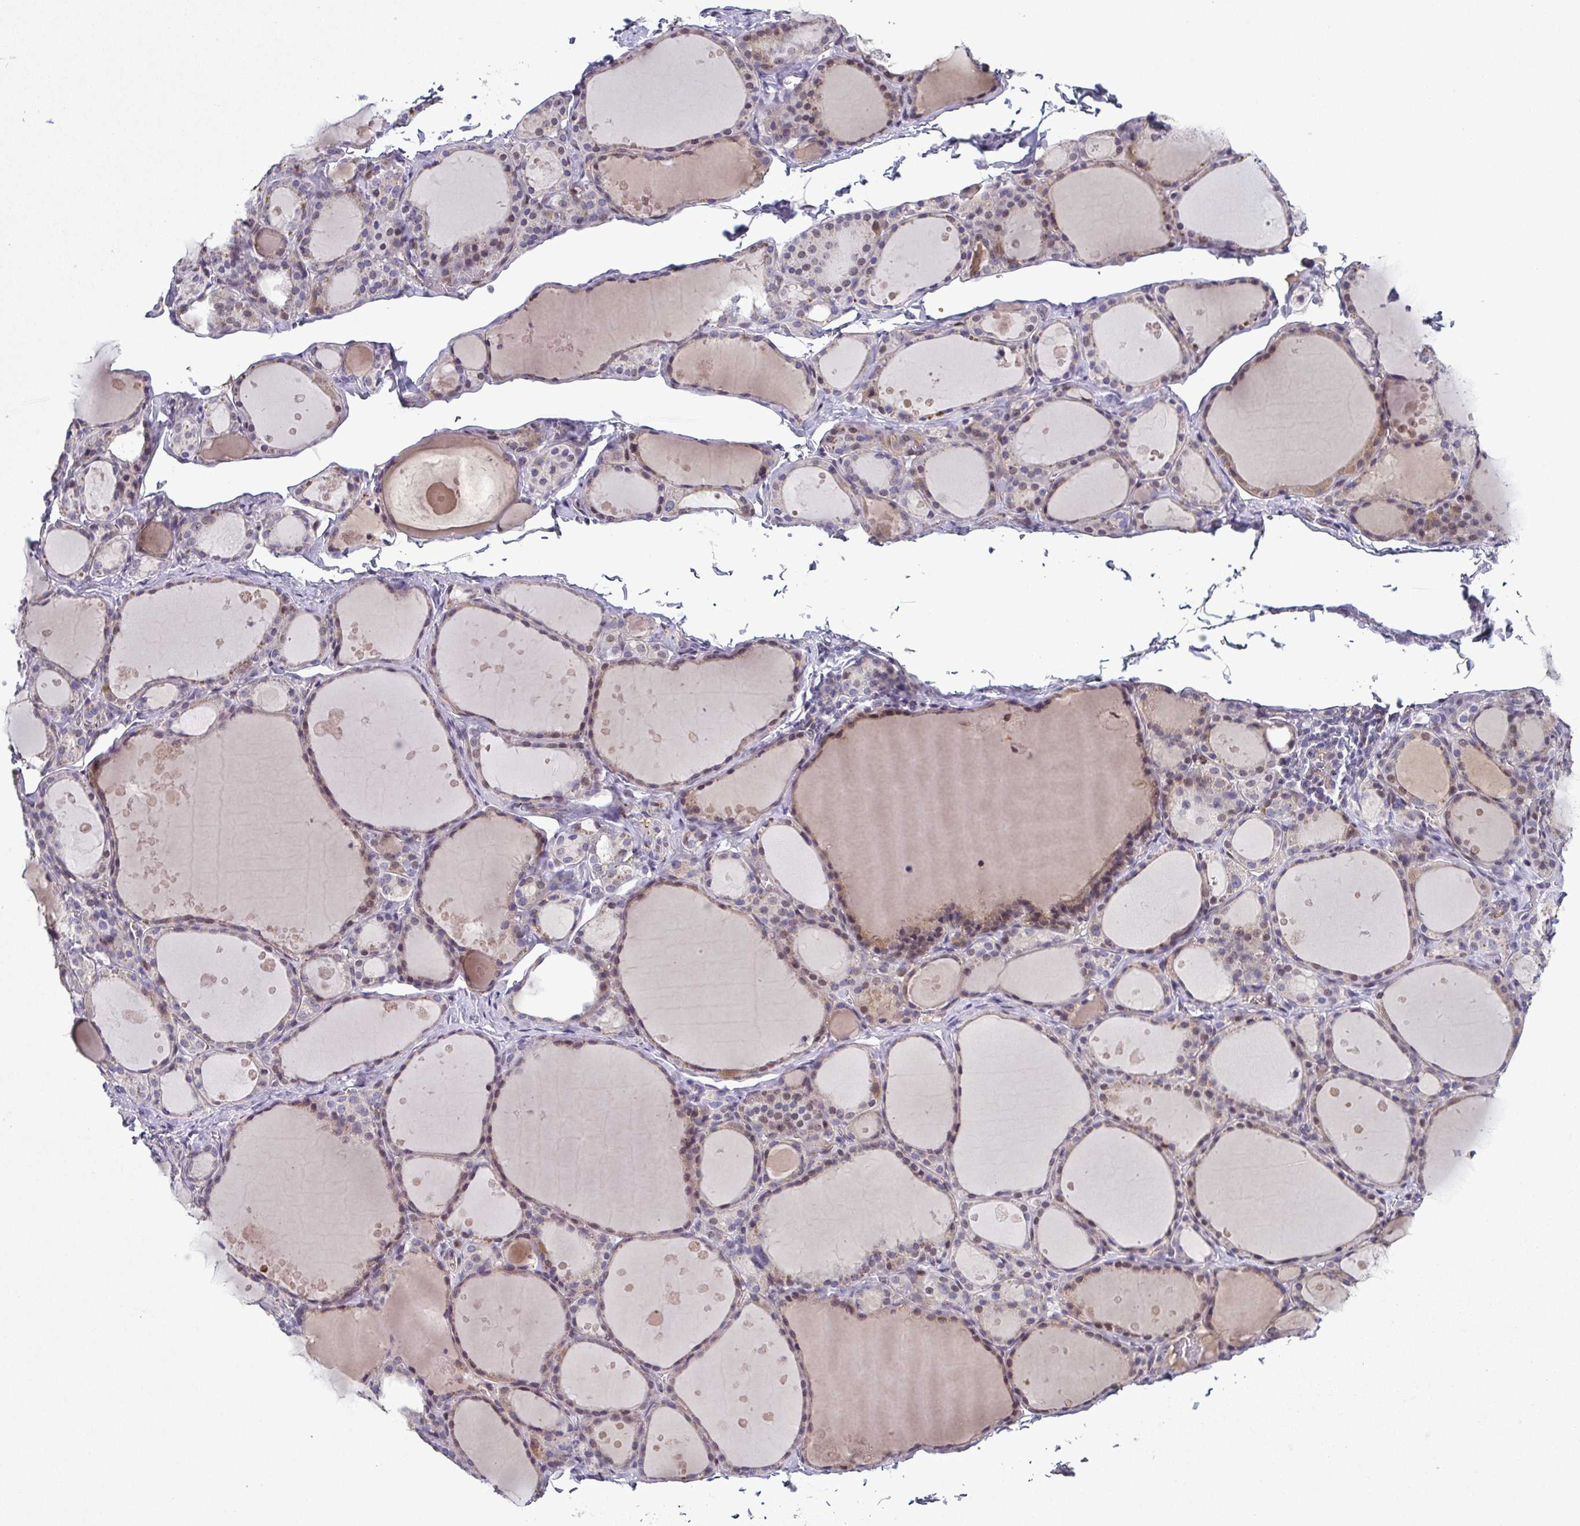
{"staining": {"intensity": "weak", "quantity": "25%-75%", "location": "cytoplasmic/membranous"}, "tissue": "thyroid gland", "cell_type": "Glandular cells", "image_type": "normal", "snomed": [{"axis": "morphology", "description": "Normal tissue, NOS"}, {"axis": "topography", "description": "Thyroid gland"}], "caption": "A low amount of weak cytoplasmic/membranous positivity is appreciated in about 25%-75% of glandular cells in benign thyroid gland.", "gene": "ODF1", "patient": {"sex": "male", "age": 68}}